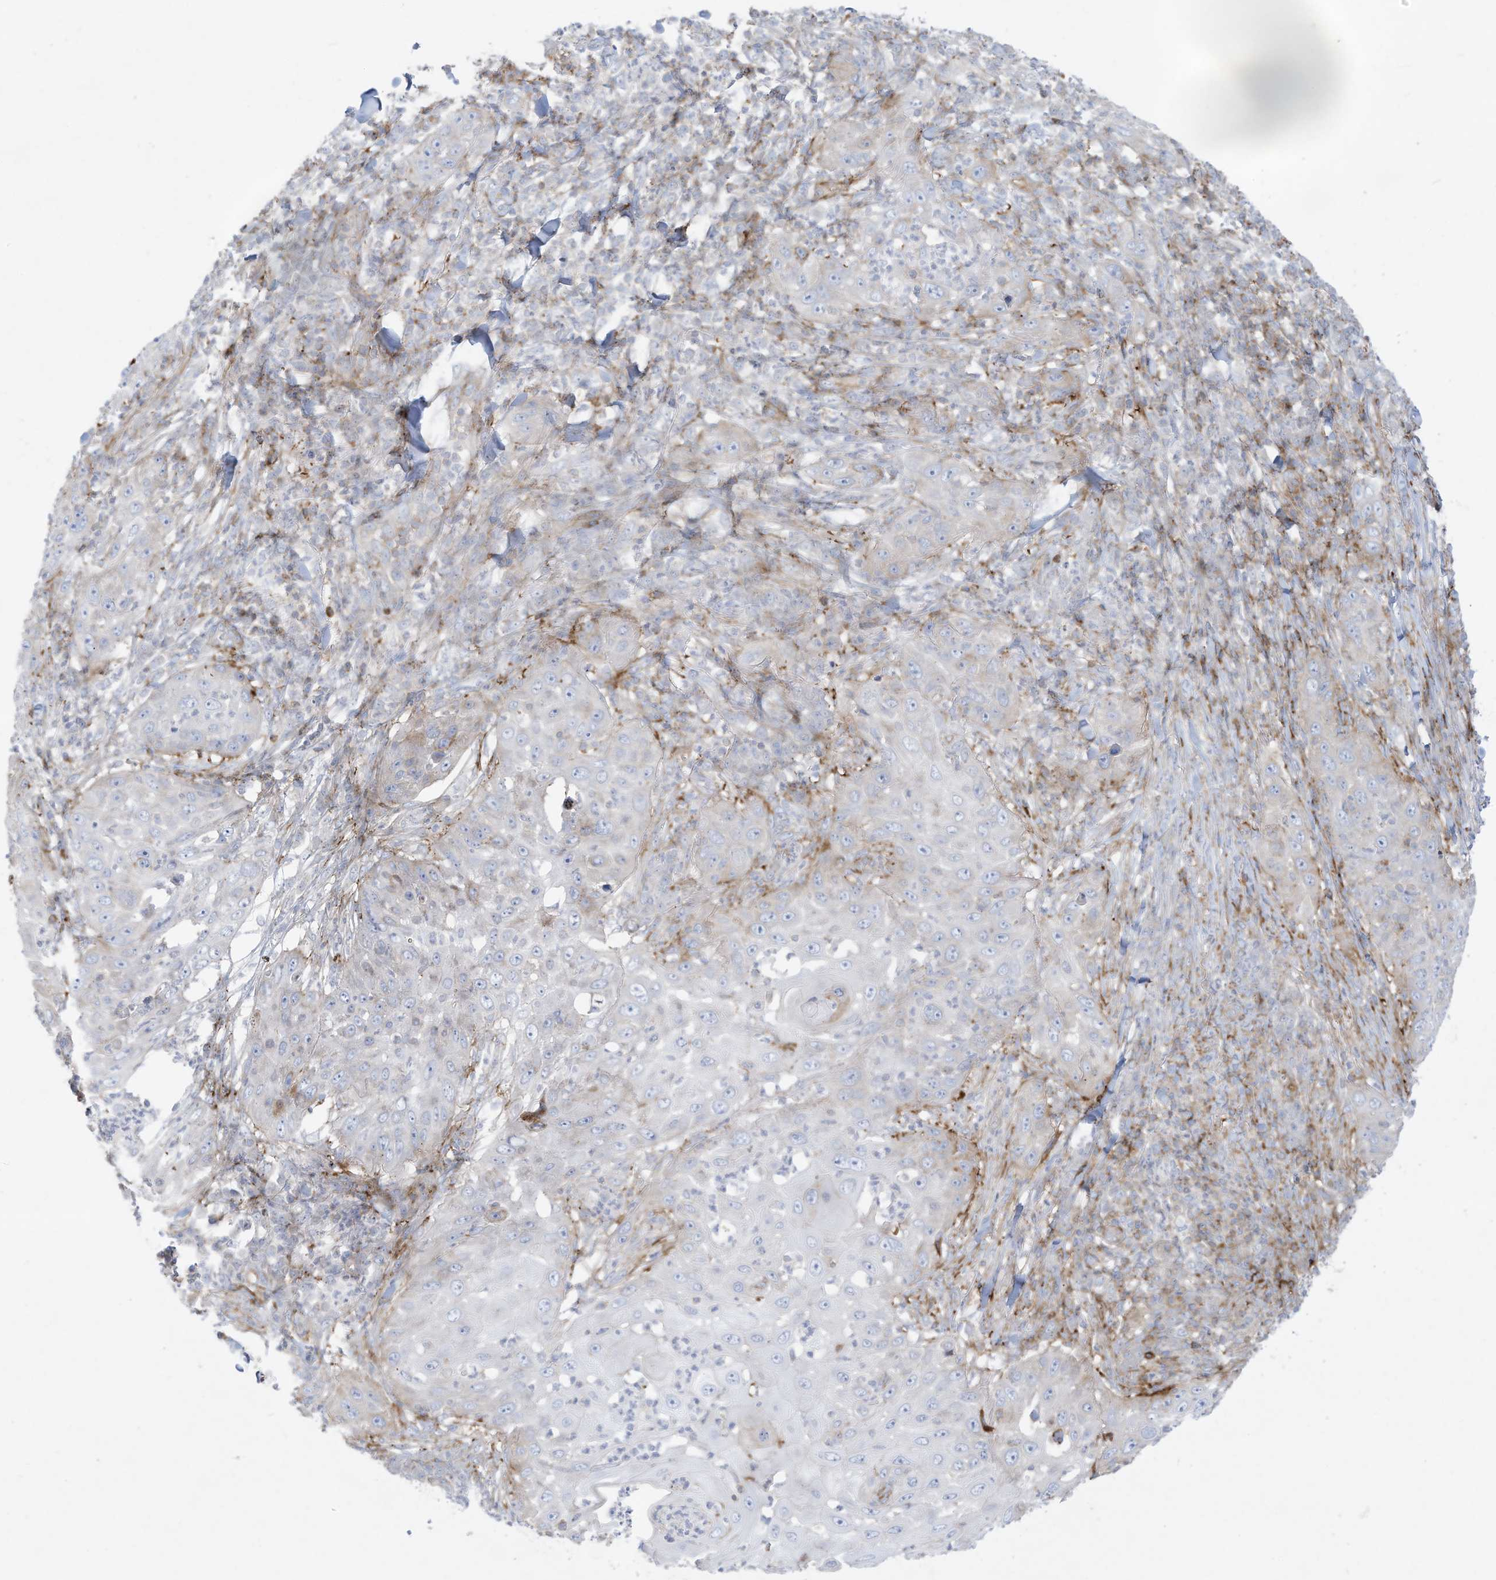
{"staining": {"intensity": "negative", "quantity": "none", "location": "none"}, "tissue": "skin cancer", "cell_type": "Tumor cells", "image_type": "cancer", "snomed": [{"axis": "morphology", "description": "Squamous cell carcinoma, NOS"}, {"axis": "topography", "description": "Skin"}], "caption": "Skin cancer (squamous cell carcinoma) was stained to show a protein in brown. There is no significant staining in tumor cells. Nuclei are stained in blue.", "gene": "THNSL2", "patient": {"sex": "female", "age": 44}}